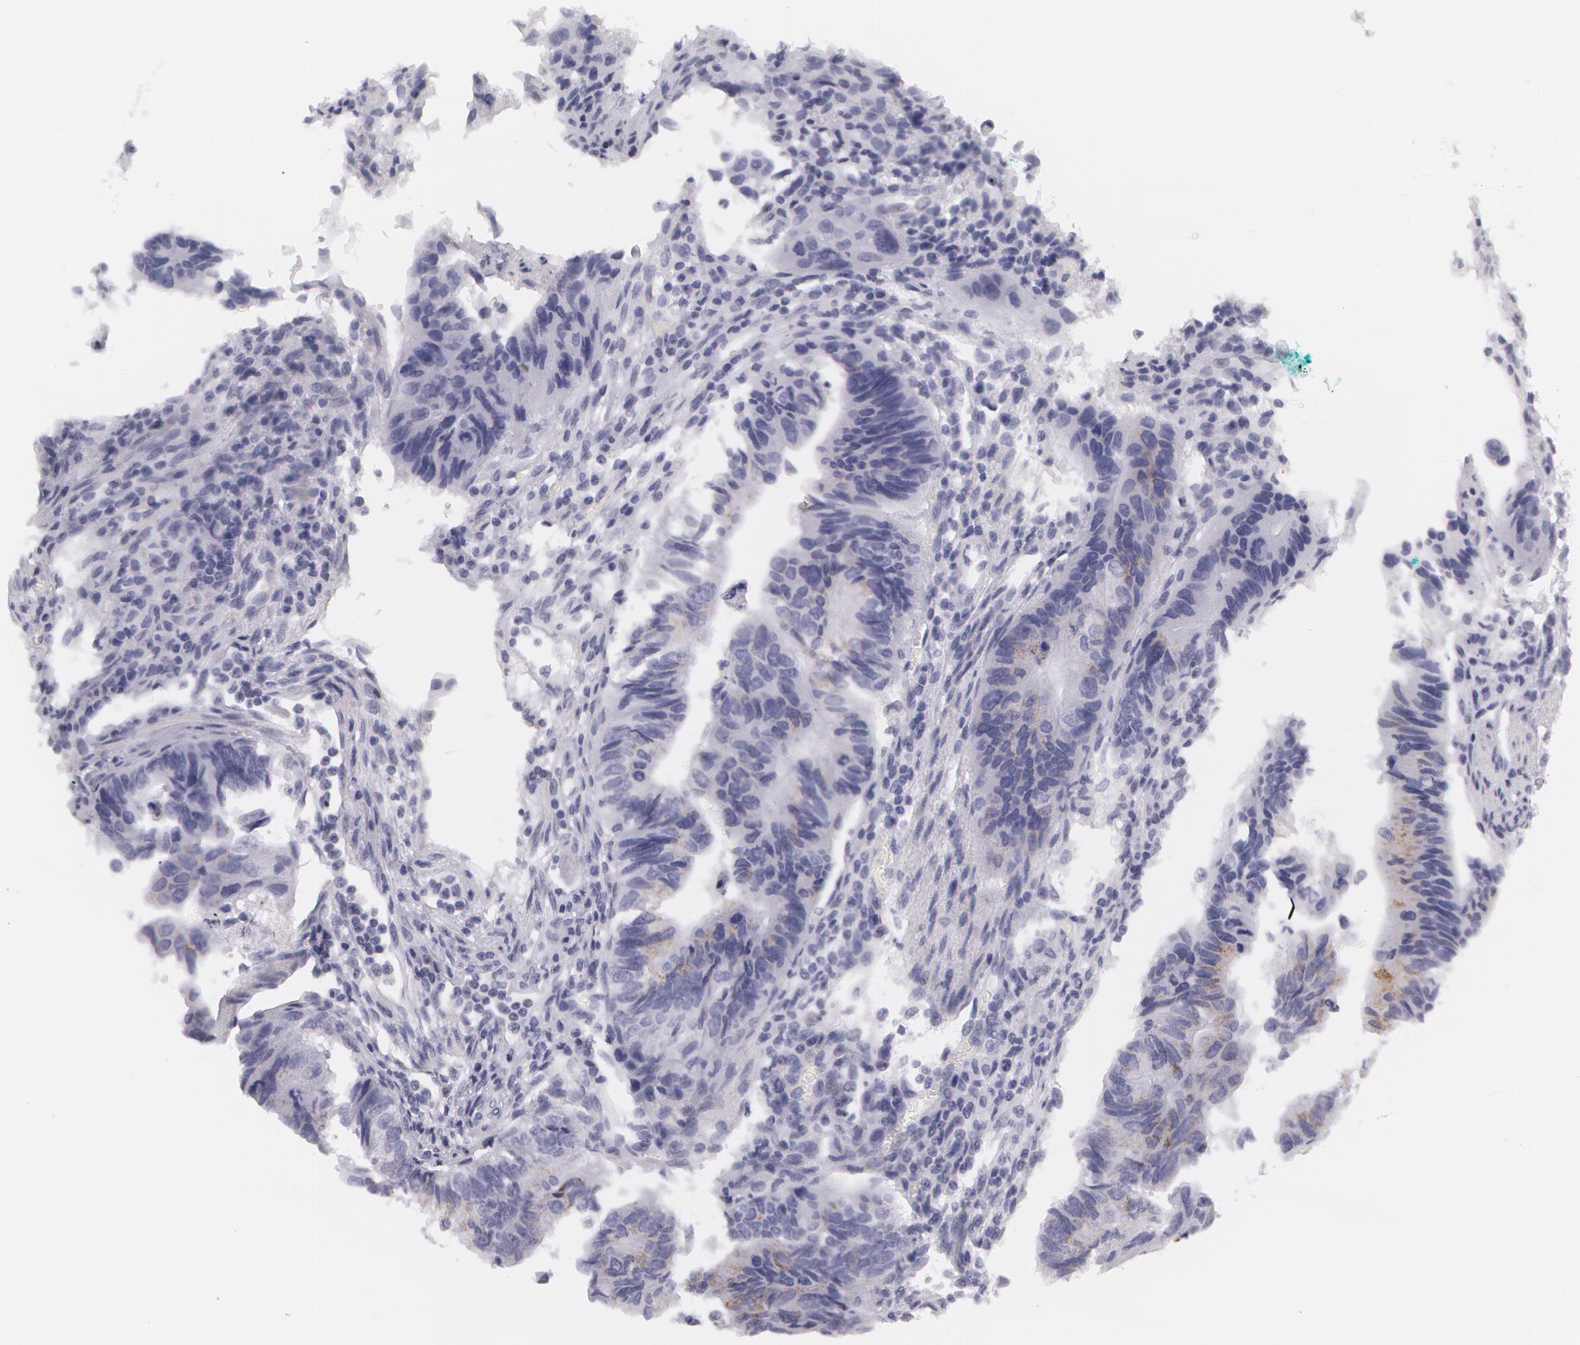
{"staining": {"intensity": "negative", "quantity": "none", "location": "none"}, "tissue": "colorectal cancer", "cell_type": "Tumor cells", "image_type": "cancer", "snomed": [{"axis": "morphology", "description": "Adenocarcinoma, NOS"}, {"axis": "topography", "description": "Colon"}], "caption": "DAB immunohistochemical staining of colorectal cancer (adenocarcinoma) displays no significant staining in tumor cells. (Brightfield microscopy of DAB (3,3'-diaminobenzidine) IHC at high magnification).", "gene": "AMACR", "patient": {"sex": "female", "age": 11}}